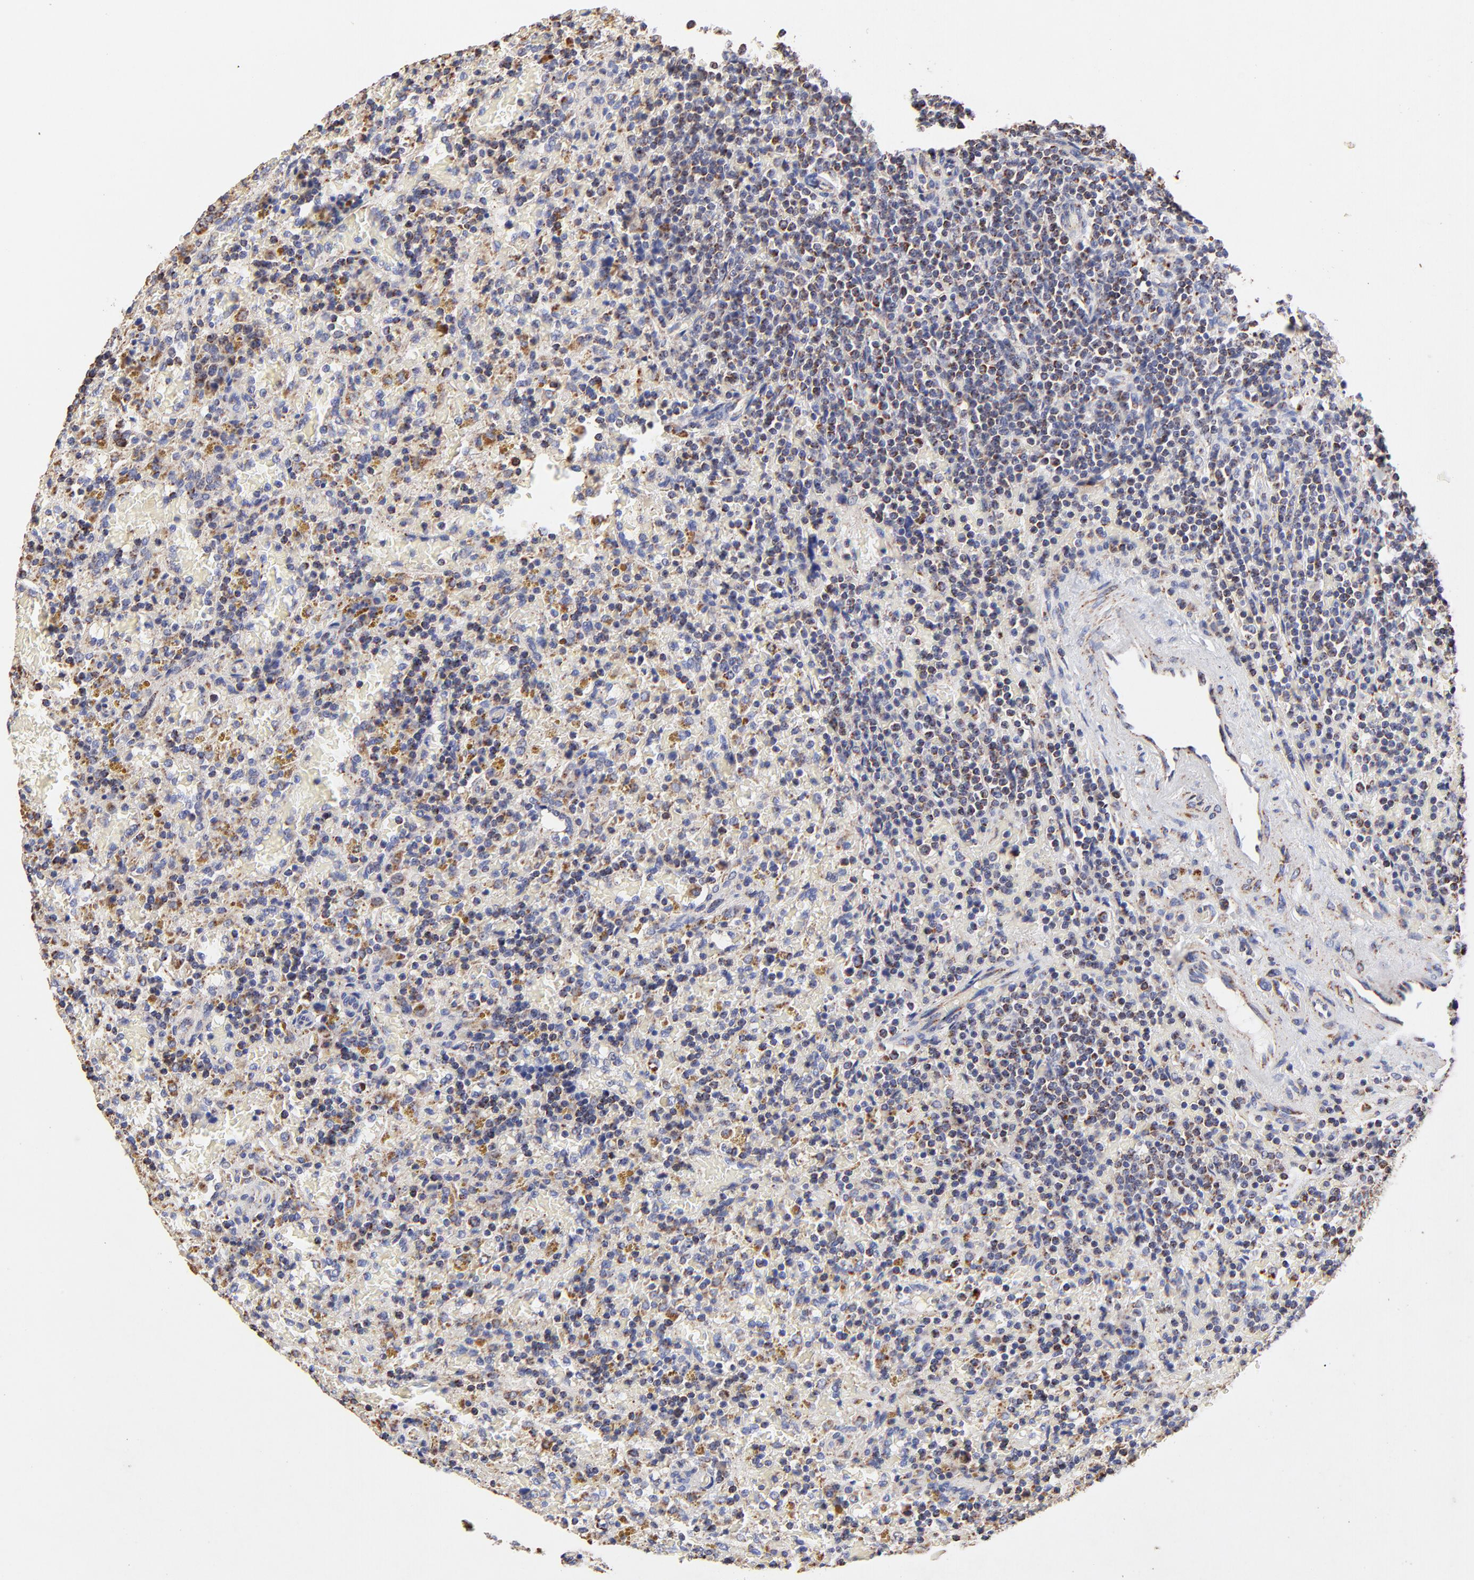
{"staining": {"intensity": "moderate", "quantity": "25%-75%", "location": "cytoplasmic/membranous"}, "tissue": "lymphoma", "cell_type": "Tumor cells", "image_type": "cancer", "snomed": [{"axis": "morphology", "description": "Malignant lymphoma, non-Hodgkin's type, Low grade"}, {"axis": "topography", "description": "Spleen"}], "caption": "A micrograph showing moderate cytoplasmic/membranous positivity in approximately 25%-75% of tumor cells in lymphoma, as visualized by brown immunohistochemical staining.", "gene": "SSBP1", "patient": {"sex": "female", "age": 65}}